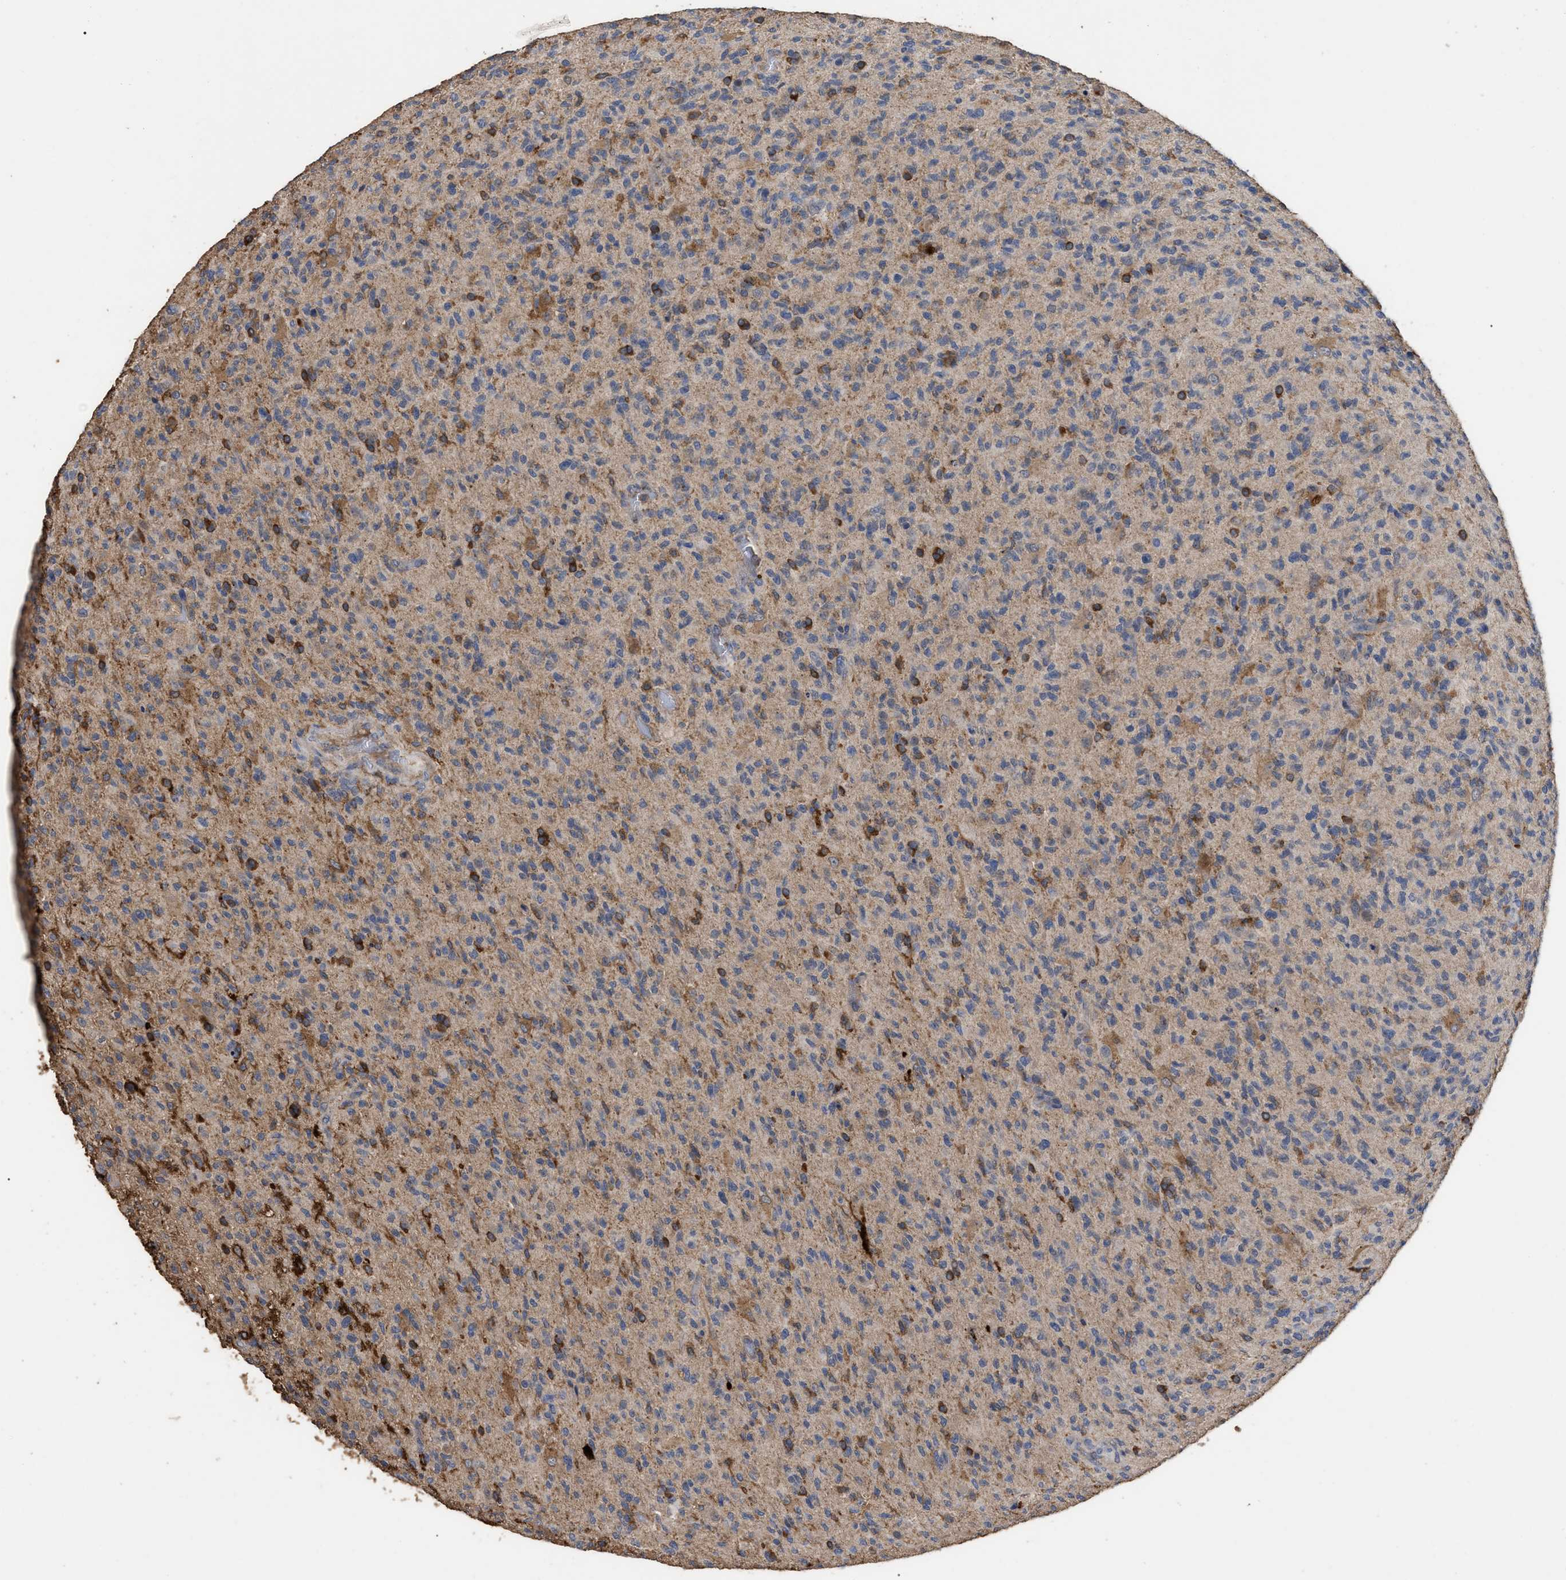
{"staining": {"intensity": "weak", "quantity": "25%-75%", "location": "cytoplasmic/membranous"}, "tissue": "glioma", "cell_type": "Tumor cells", "image_type": "cancer", "snomed": [{"axis": "morphology", "description": "Glioma, malignant, High grade"}, {"axis": "topography", "description": "Brain"}], "caption": "Protein expression analysis of human glioma reveals weak cytoplasmic/membranous staining in approximately 25%-75% of tumor cells.", "gene": "GPR179", "patient": {"sex": "male", "age": 71}}